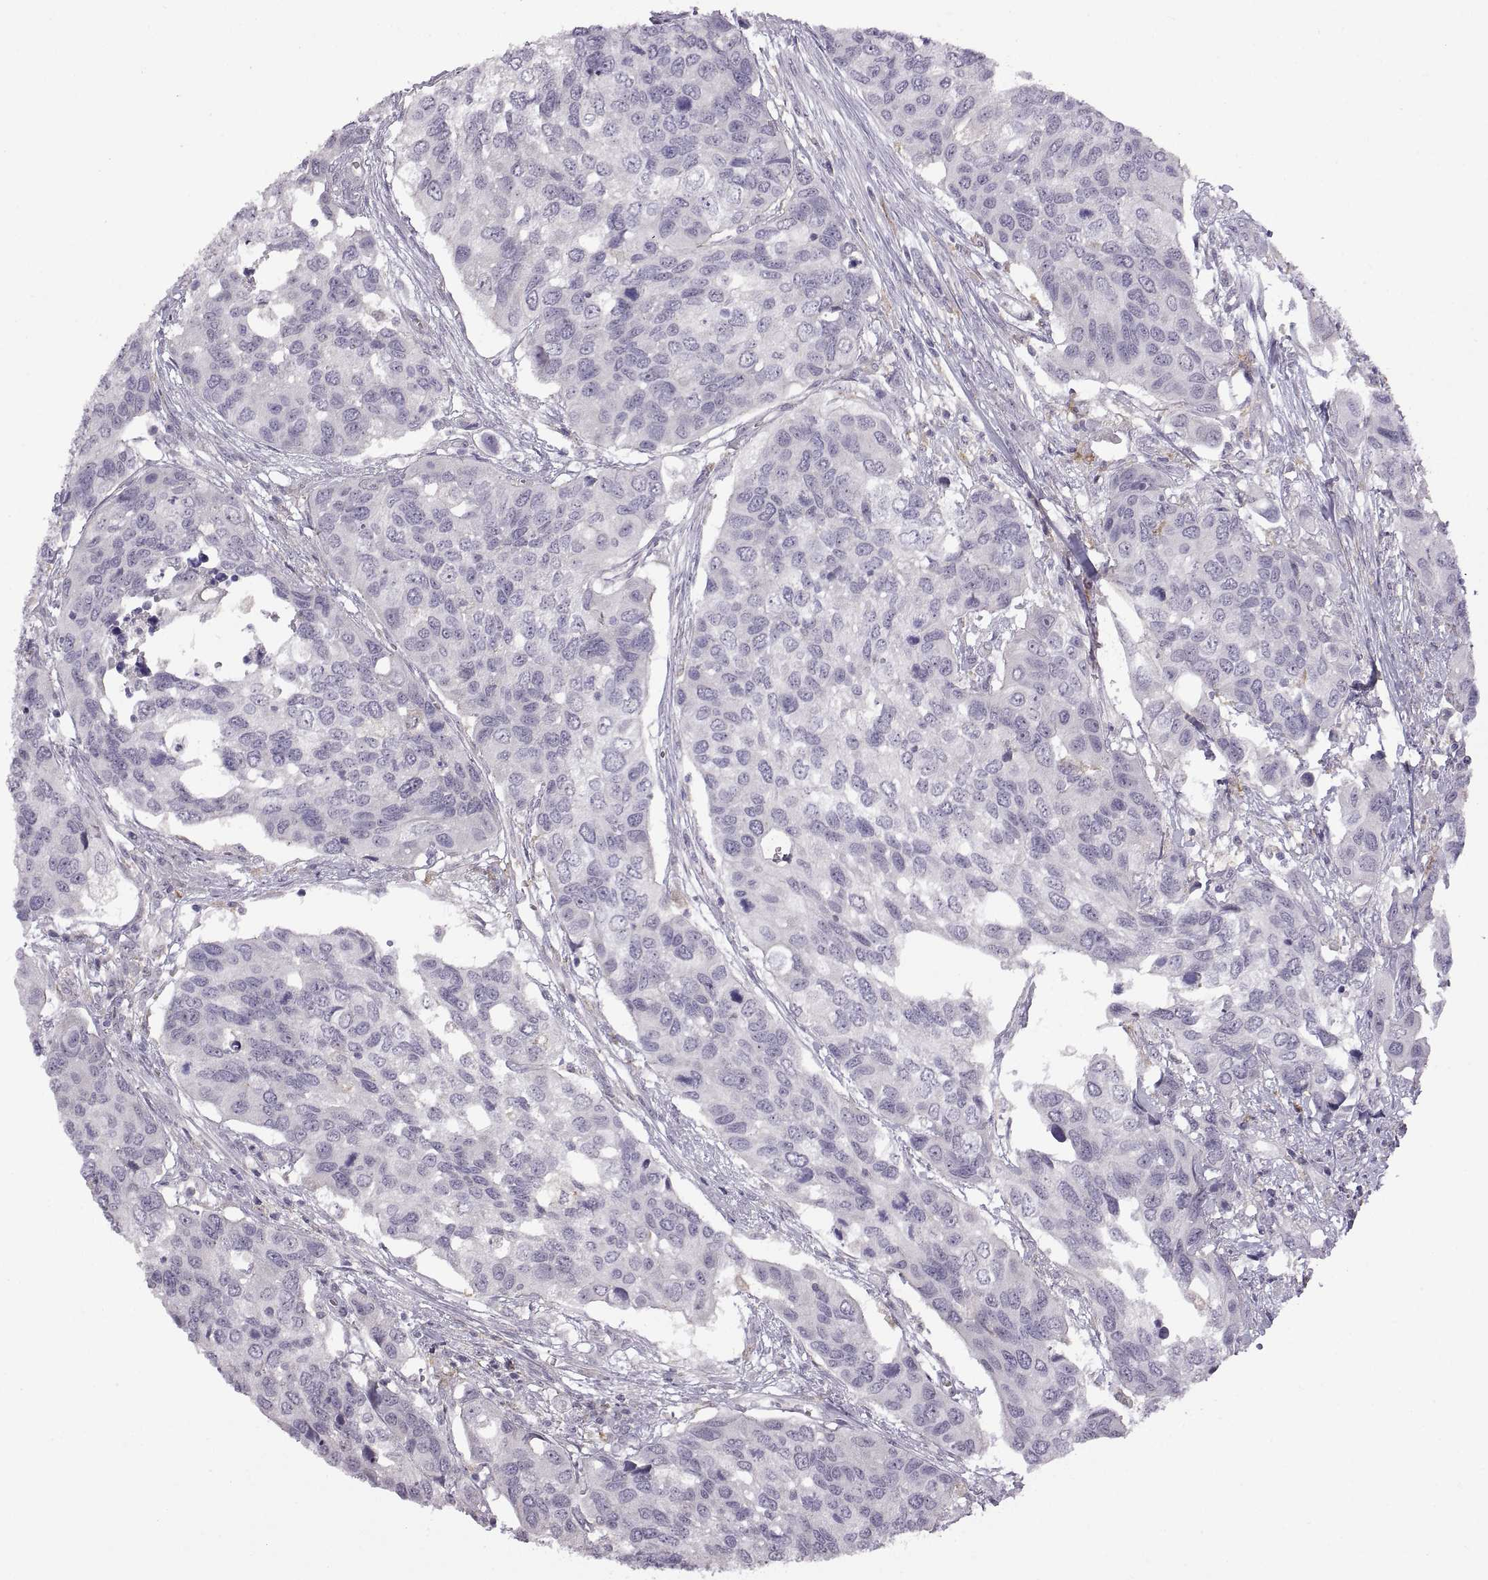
{"staining": {"intensity": "negative", "quantity": "none", "location": "none"}, "tissue": "urothelial cancer", "cell_type": "Tumor cells", "image_type": "cancer", "snomed": [{"axis": "morphology", "description": "Urothelial carcinoma, High grade"}, {"axis": "topography", "description": "Urinary bladder"}], "caption": "A high-resolution photomicrograph shows immunohistochemistry (IHC) staining of urothelial cancer, which shows no significant staining in tumor cells.", "gene": "MEIOC", "patient": {"sex": "male", "age": 60}}